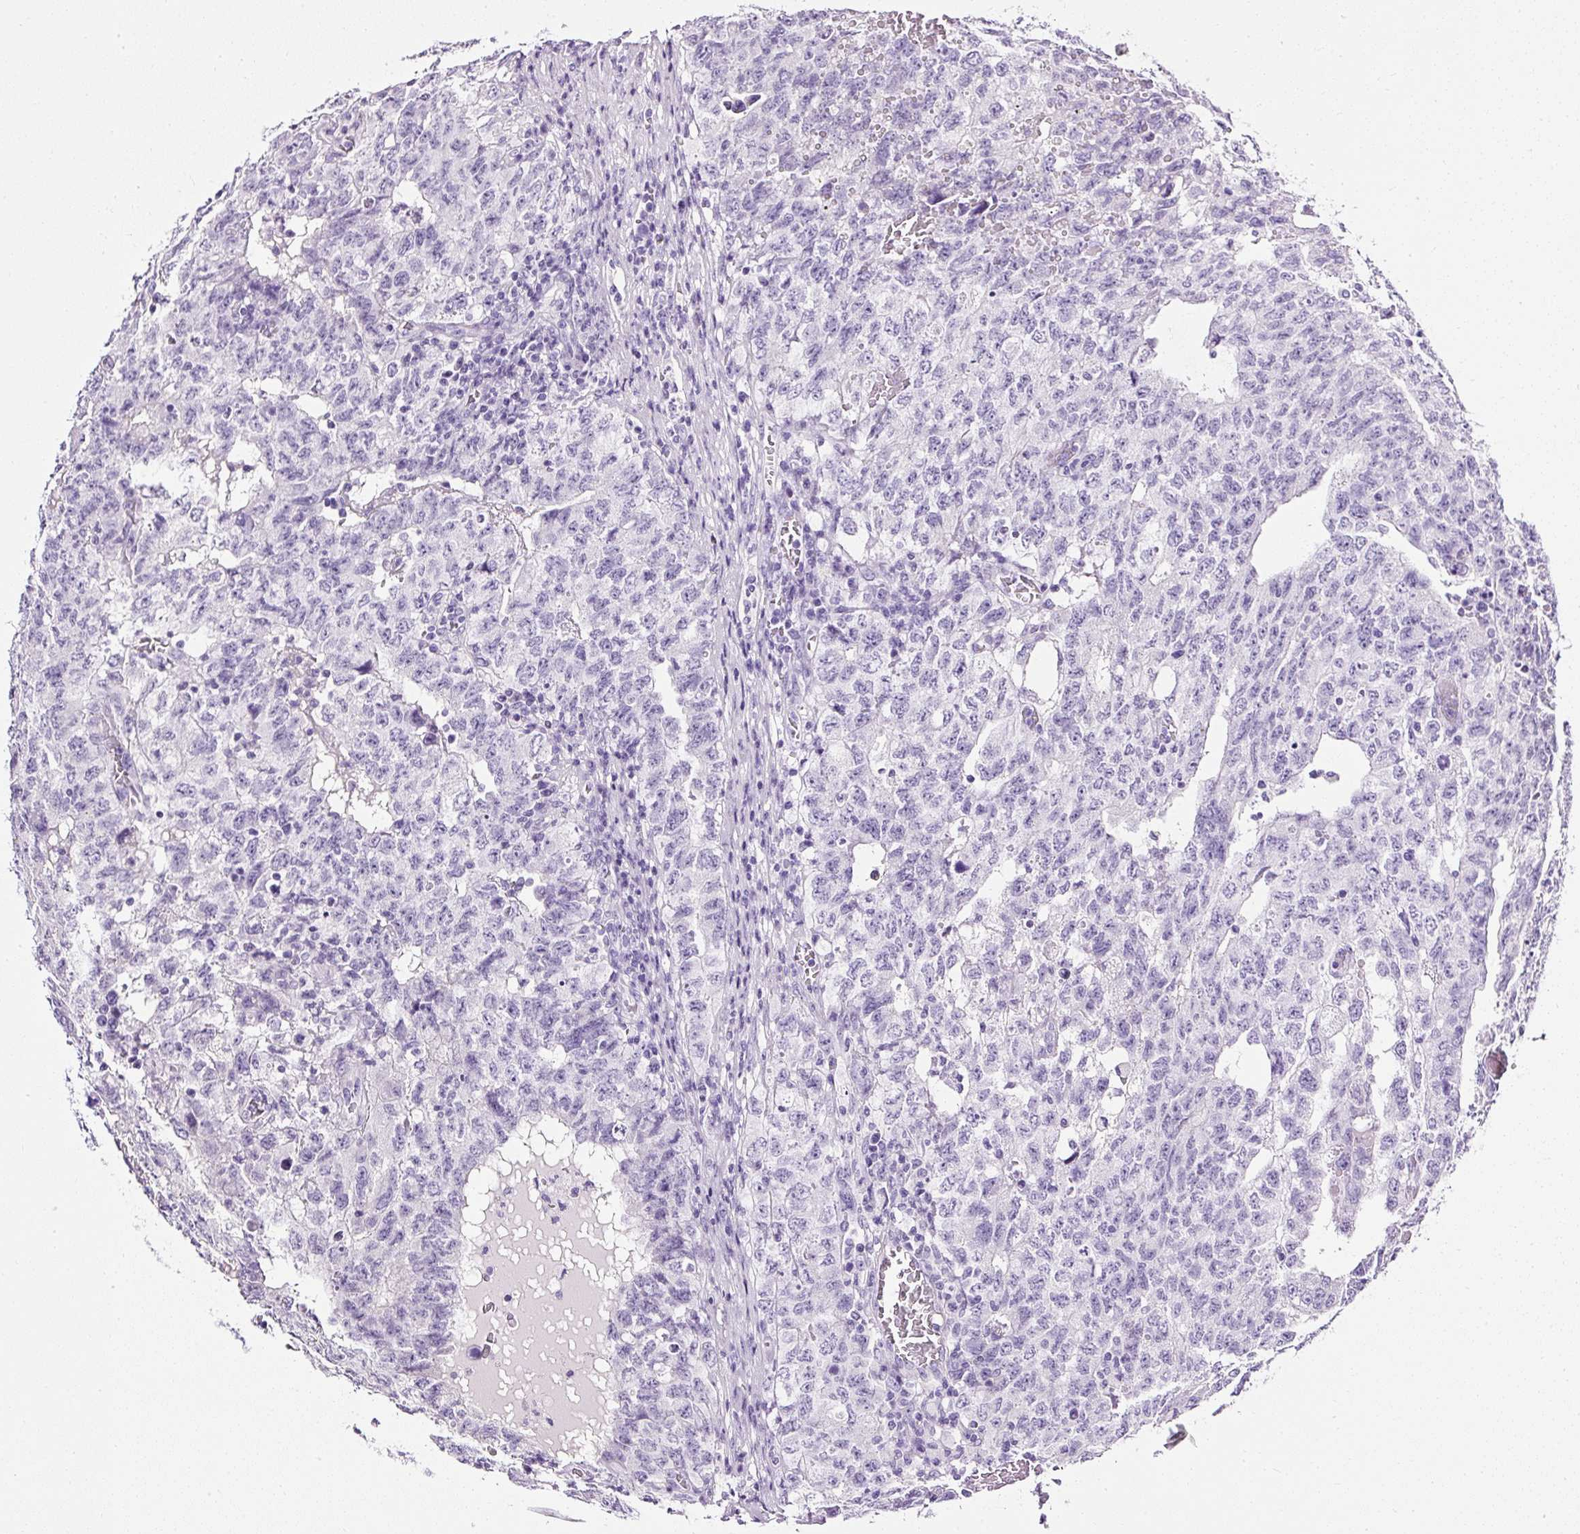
{"staining": {"intensity": "negative", "quantity": "none", "location": "none"}, "tissue": "testis cancer", "cell_type": "Tumor cells", "image_type": "cancer", "snomed": [{"axis": "morphology", "description": "Carcinoma, Embryonal, NOS"}, {"axis": "topography", "description": "Testis"}], "caption": "This is an immunohistochemistry histopathology image of testis cancer (embryonal carcinoma). There is no staining in tumor cells.", "gene": "ATP2A1", "patient": {"sex": "male", "age": 34}}